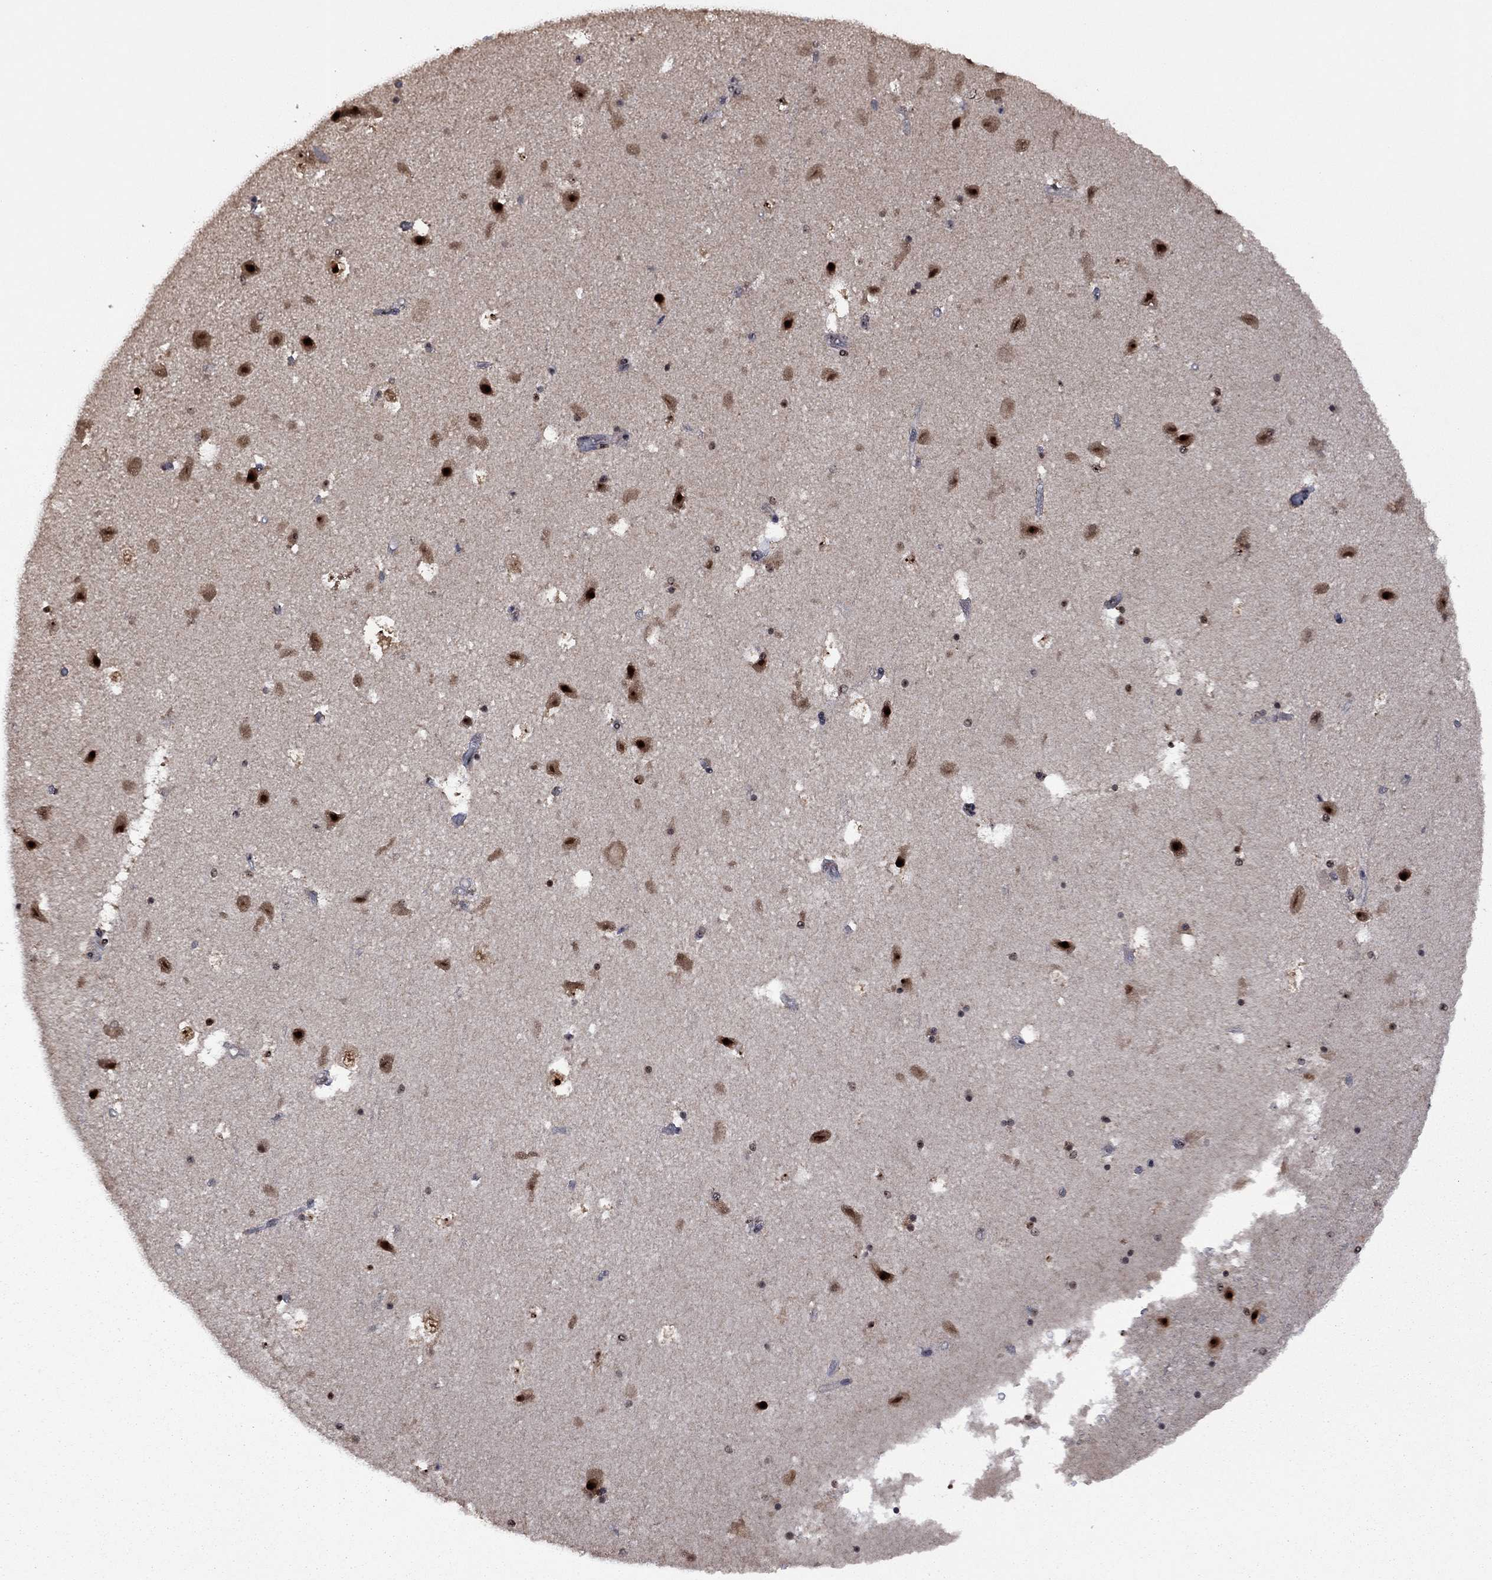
{"staining": {"intensity": "strong", "quantity": "<25%", "location": "nuclear"}, "tissue": "hippocampus", "cell_type": "Glial cells", "image_type": "normal", "snomed": [{"axis": "morphology", "description": "Normal tissue, NOS"}, {"axis": "topography", "description": "Hippocampus"}], "caption": "Immunohistochemistry (IHC) image of benign hippocampus: human hippocampus stained using immunohistochemistry demonstrates medium levels of strong protein expression localized specifically in the nuclear of glial cells, appearing as a nuclear brown color.", "gene": "FBLL1", "patient": {"sex": "male", "age": 51}}